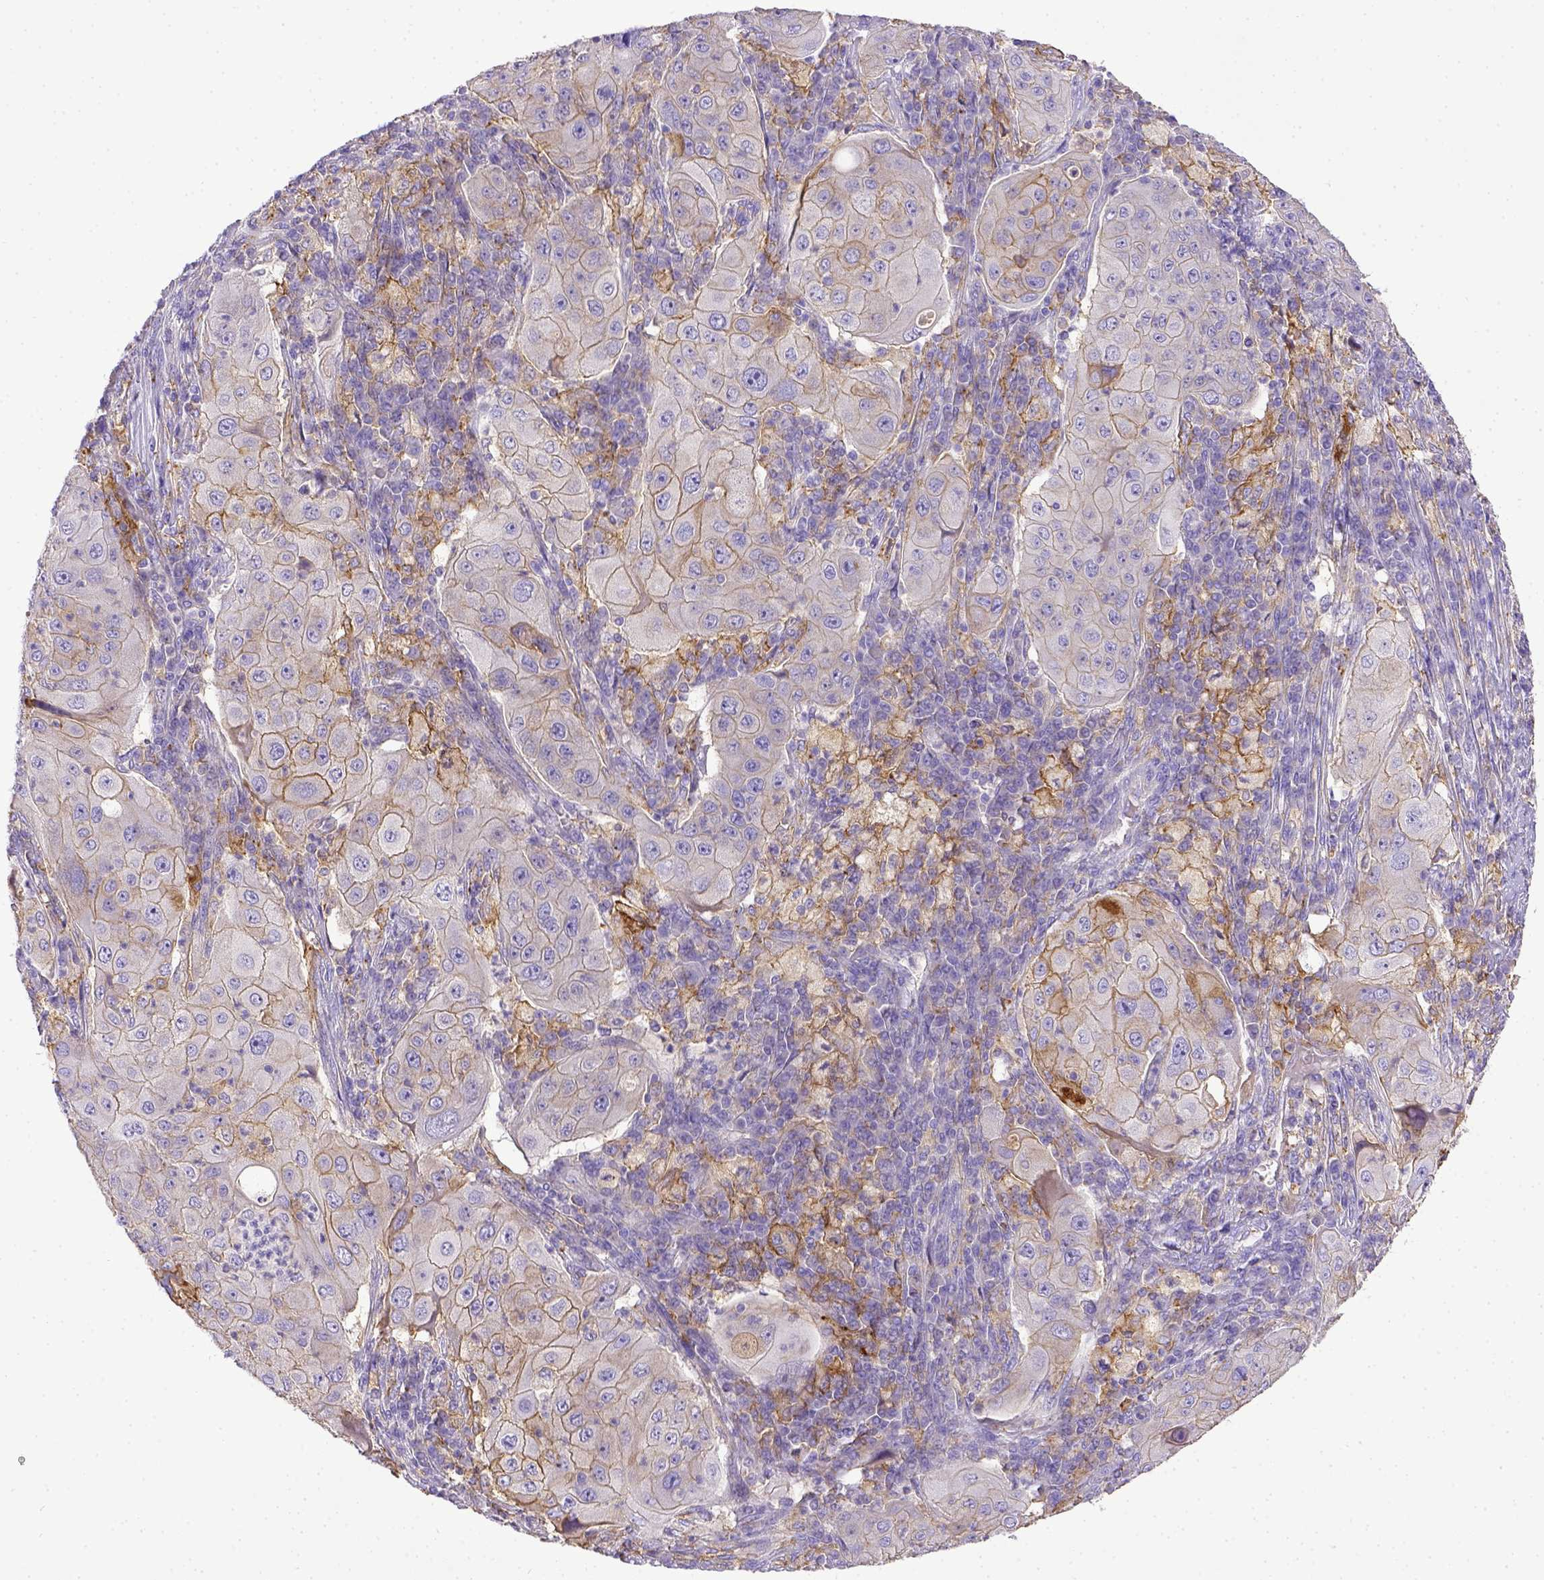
{"staining": {"intensity": "moderate", "quantity": "<25%", "location": "cytoplasmic/membranous"}, "tissue": "lung cancer", "cell_type": "Tumor cells", "image_type": "cancer", "snomed": [{"axis": "morphology", "description": "Squamous cell carcinoma, NOS"}, {"axis": "topography", "description": "Lung"}], "caption": "Protein expression analysis of lung cancer demonstrates moderate cytoplasmic/membranous expression in about <25% of tumor cells.", "gene": "CD40", "patient": {"sex": "female", "age": 59}}